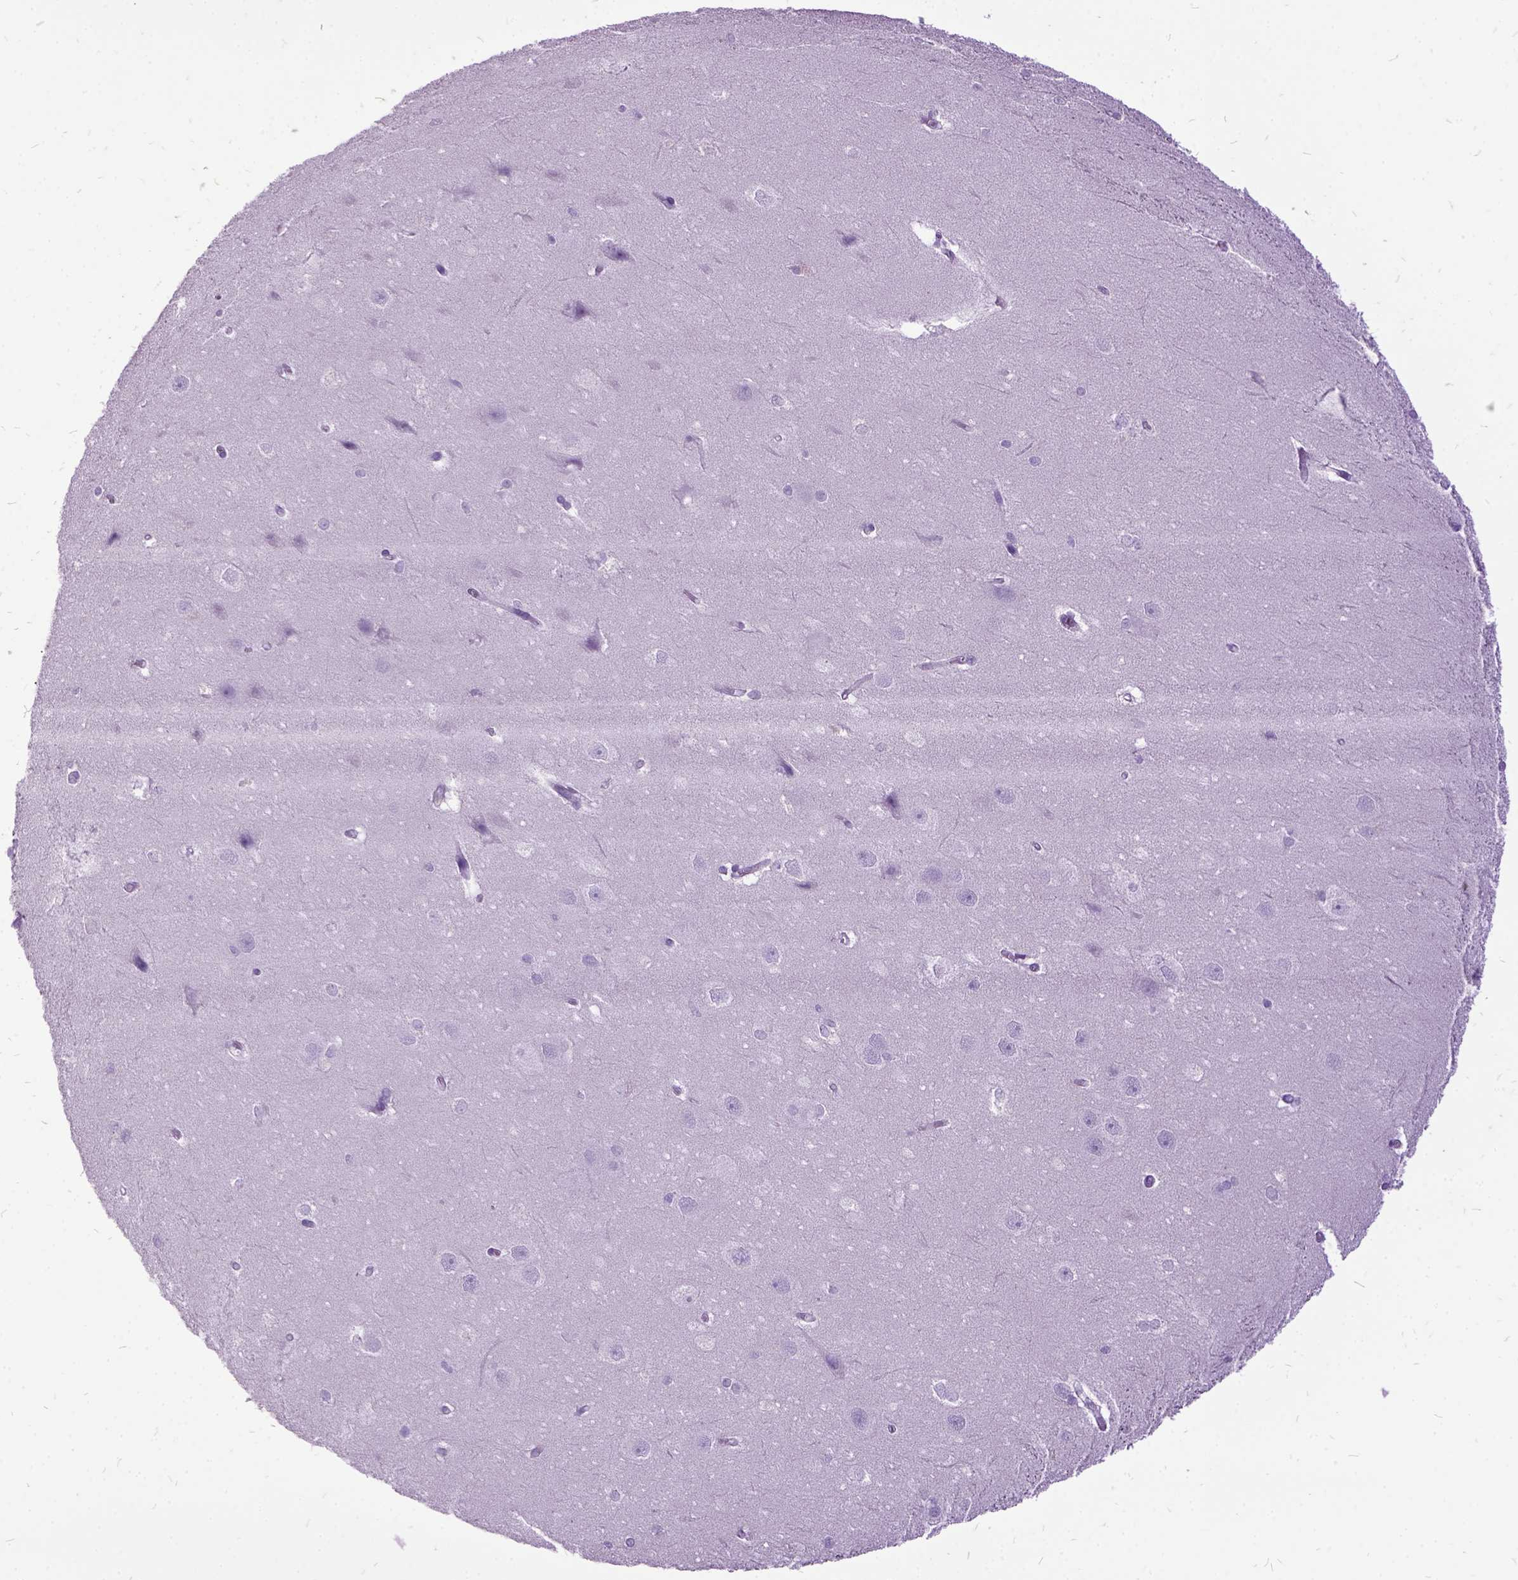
{"staining": {"intensity": "negative", "quantity": "none", "location": "none"}, "tissue": "hippocampus", "cell_type": "Glial cells", "image_type": "normal", "snomed": [{"axis": "morphology", "description": "Normal tissue, NOS"}, {"axis": "topography", "description": "Cerebral cortex"}, {"axis": "topography", "description": "Hippocampus"}], "caption": "Human hippocampus stained for a protein using IHC displays no positivity in glial cells.", "gene": "MME", "patient": {"sex": "female", "age": 19}}